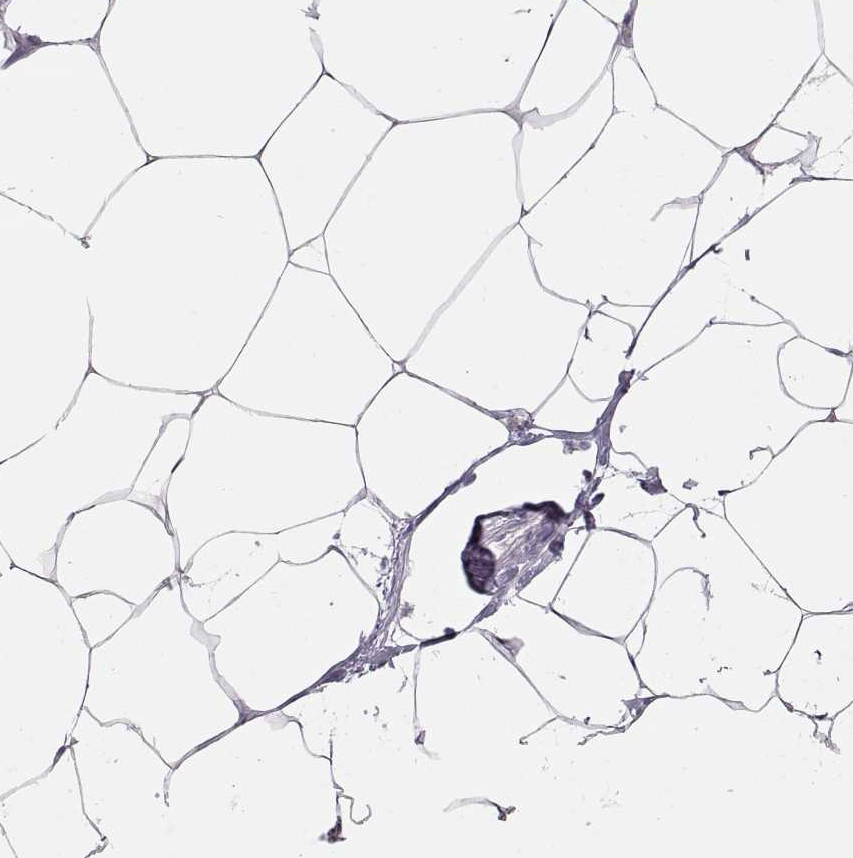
{"staining": {"intensity": "negative", "quantity": "none", "location": "none"}, "tissue": "breast", "cell_type": "Adipocytes", "image_type": "normal", "snomed": [{"axis": "morphology", "description": "Normal tissue, NOS"}, {"axis": "topography", "description": "Breast"}], "caption": "DAB (3,3'-diaminobenzidine) immunohistochemical staining of normal human breast exhibits no significant expression in adipocytes.", "gene": "COL9A3", "patient": {"sex": "female", "age": 32}}